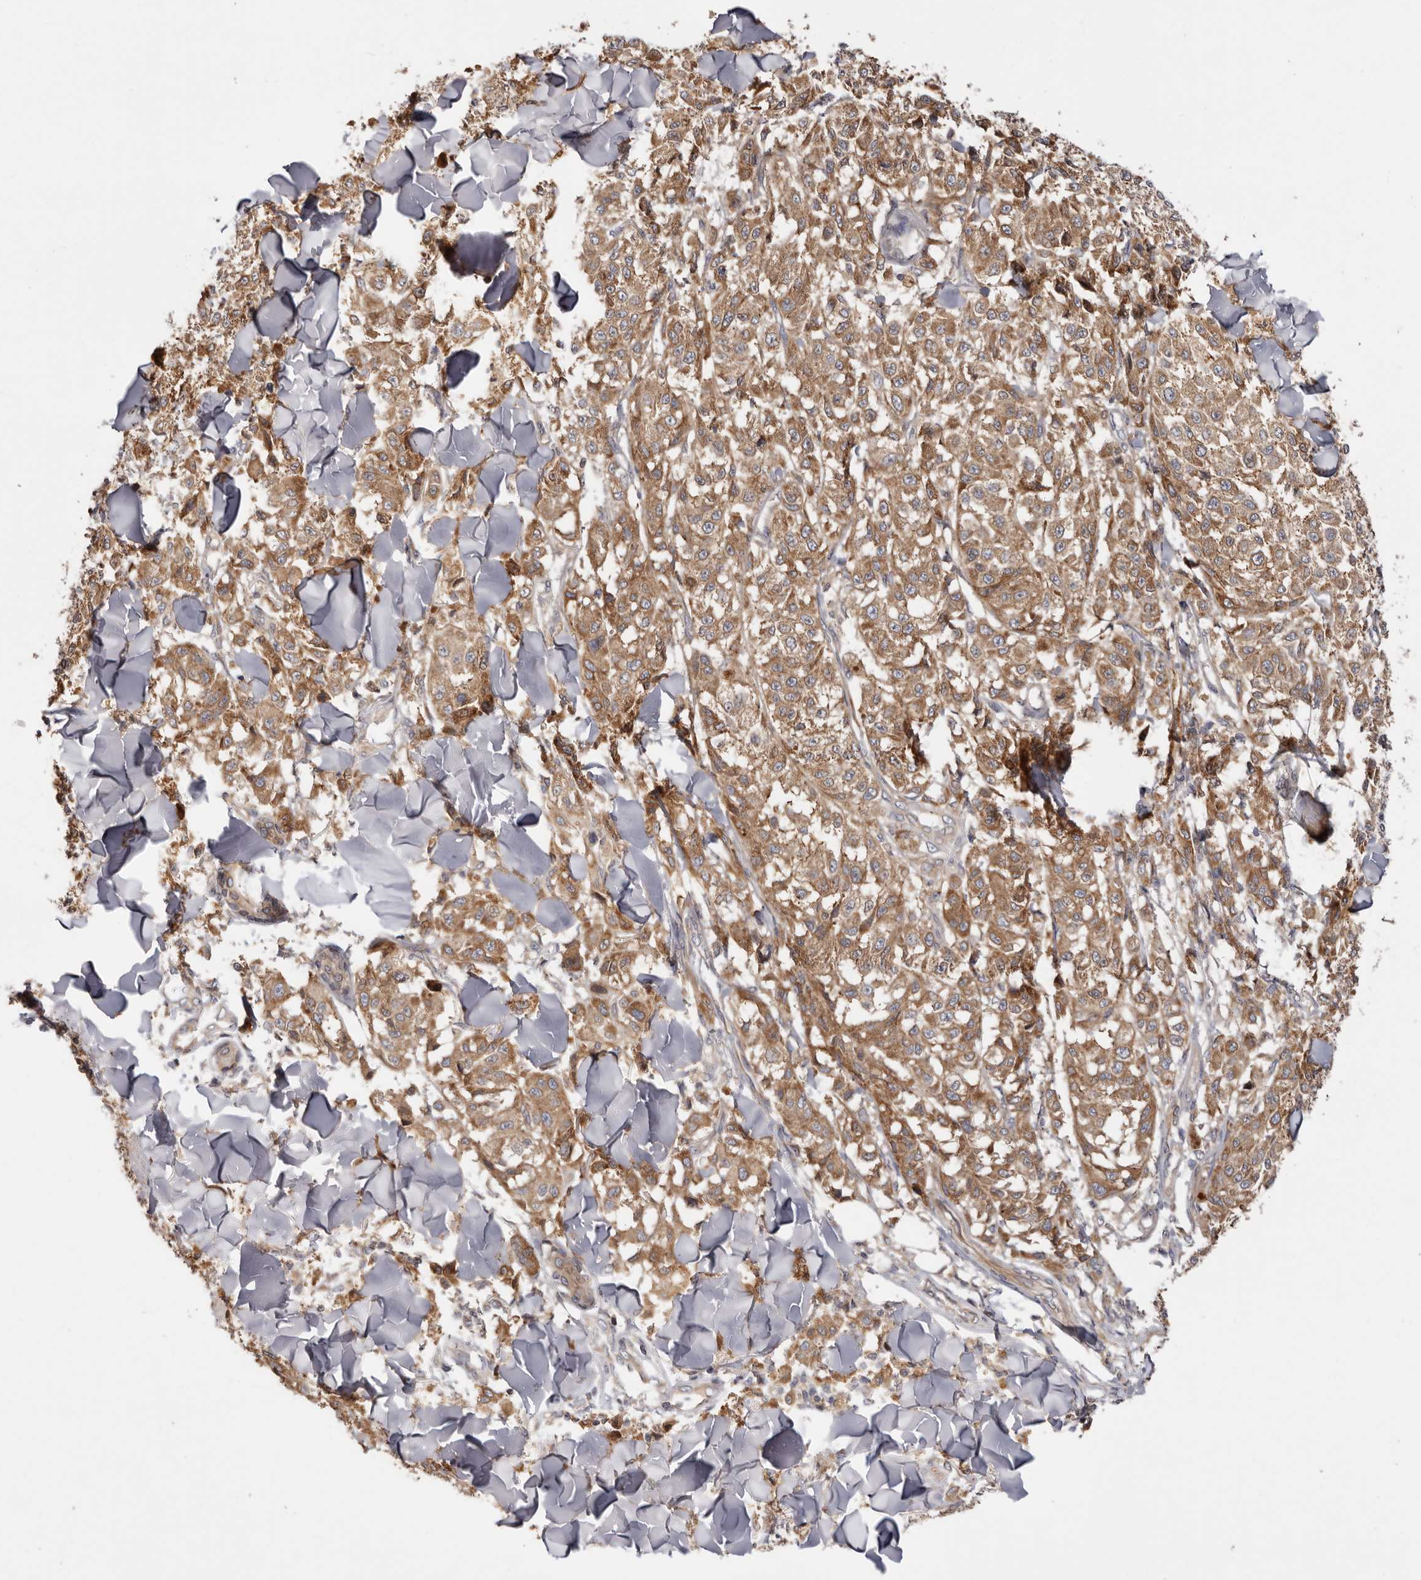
{"staining": {"intensity": "moderate", "quantity": ">75%", "location": "cytoplasmic/membranous"}, "tissue": "melanoma", "cell_type": "Tumor cells", "image_type": "cancer", "snomed": [{"axis": "morphology", "description": "Malignant melanoma, NOS"}, {"axis": "topography", "description": "Skin"}], "caption": "There is medium levels of moderate cytoplasmic/membranous positivity in tumor cells of melanoma, as demonstrated by immunohistochemical staining (brown color).", "gene": "TMUB1", "patient": {"sex": "female", "age": 64}}